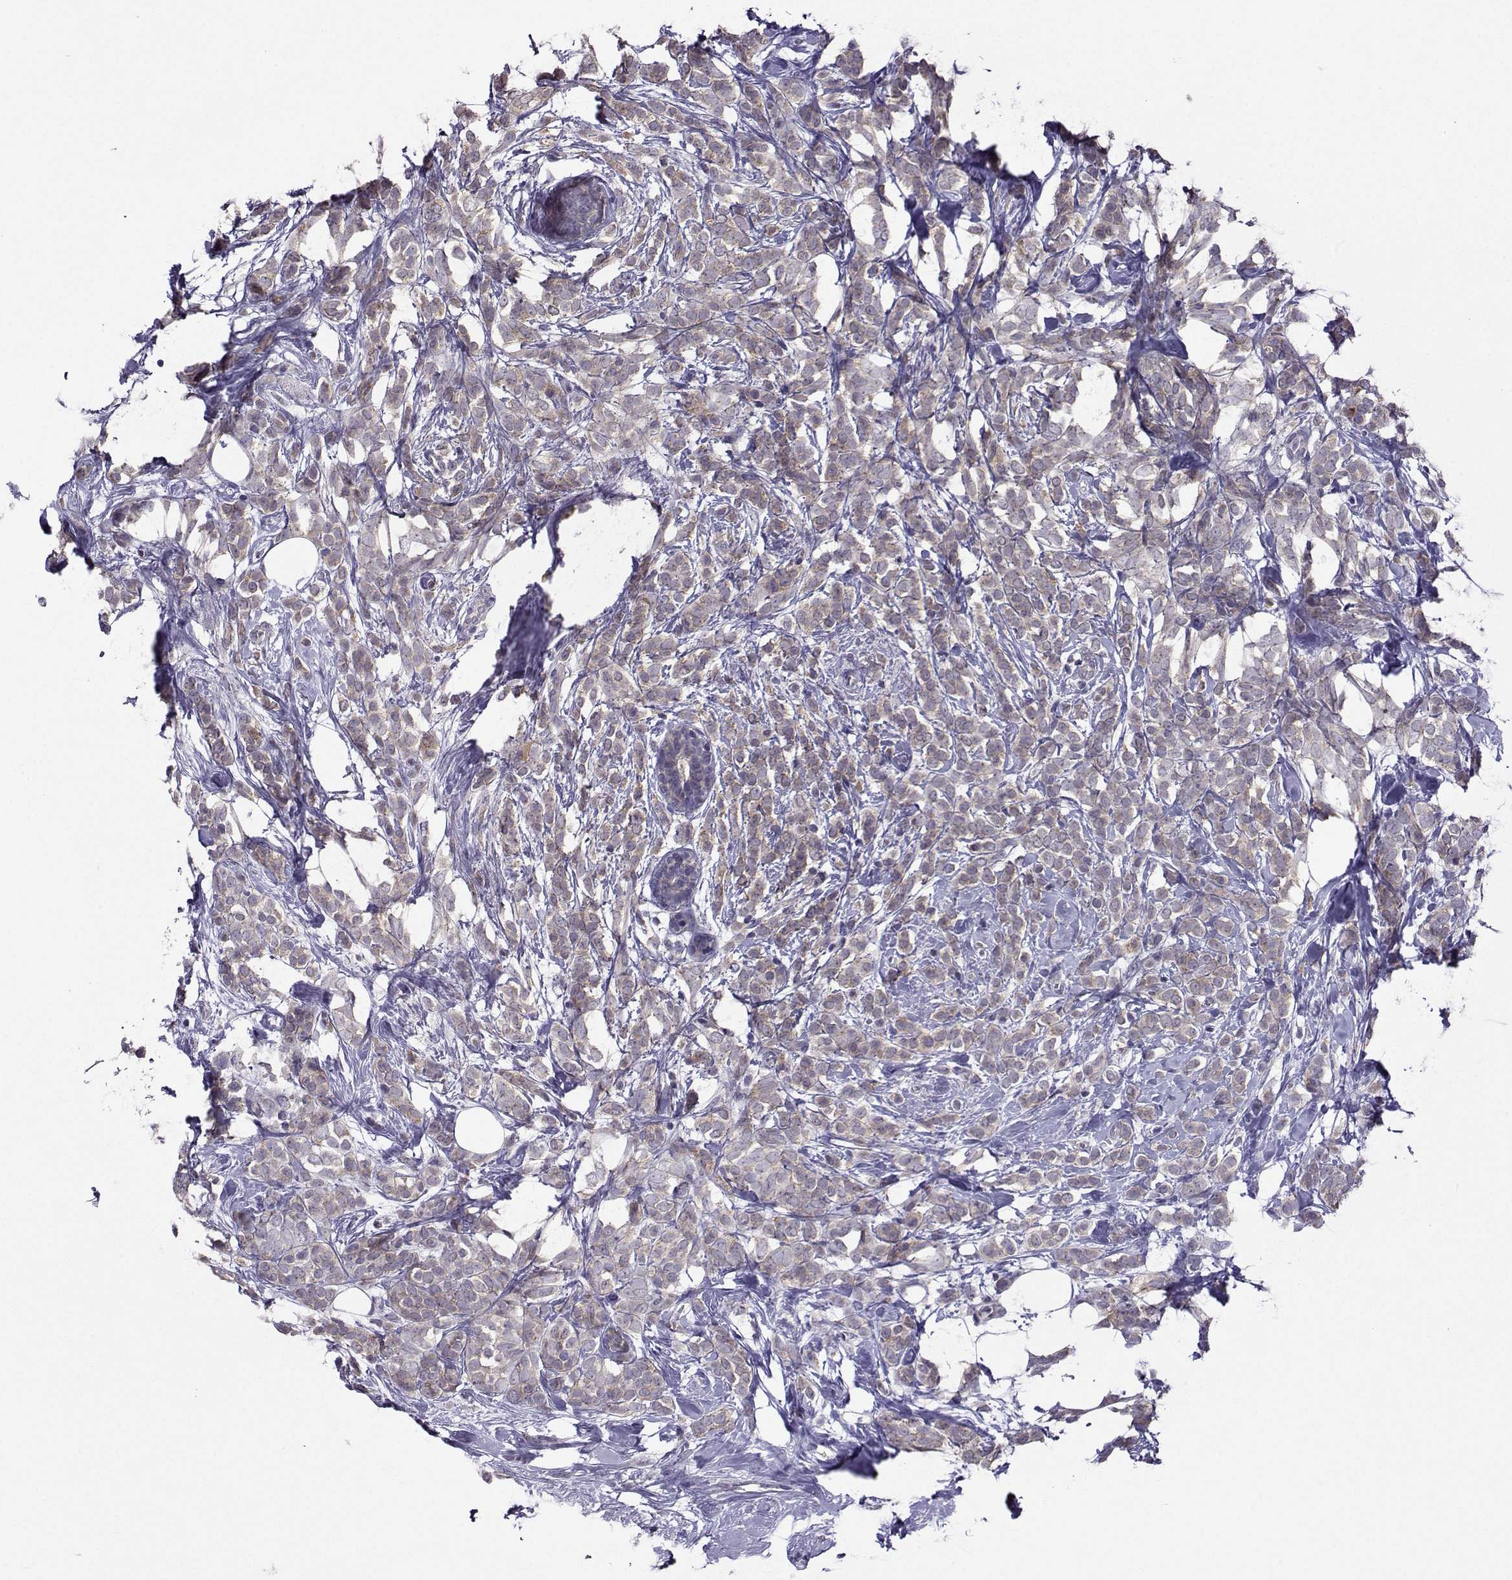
{"staining": {"intensity": "weak", "quantity": ">75%", "location": "cytoplasmic/membranous"}, "tissue": "breast cancer", "cell_type": "Tumor cells", "image_type": "cancer", "snomed": [{"axis": "morphology", "description": "Lobular carcinoma"}, {"axis": "topography", "description": "Breast"}], "caption": "IHC of breast cancer reveals low levels of weak cytoplasmic/membranous expression in approximately >75% of tumor cells.", "gene": "DDX20", "patient": {"sex": "female", "age": 49}}